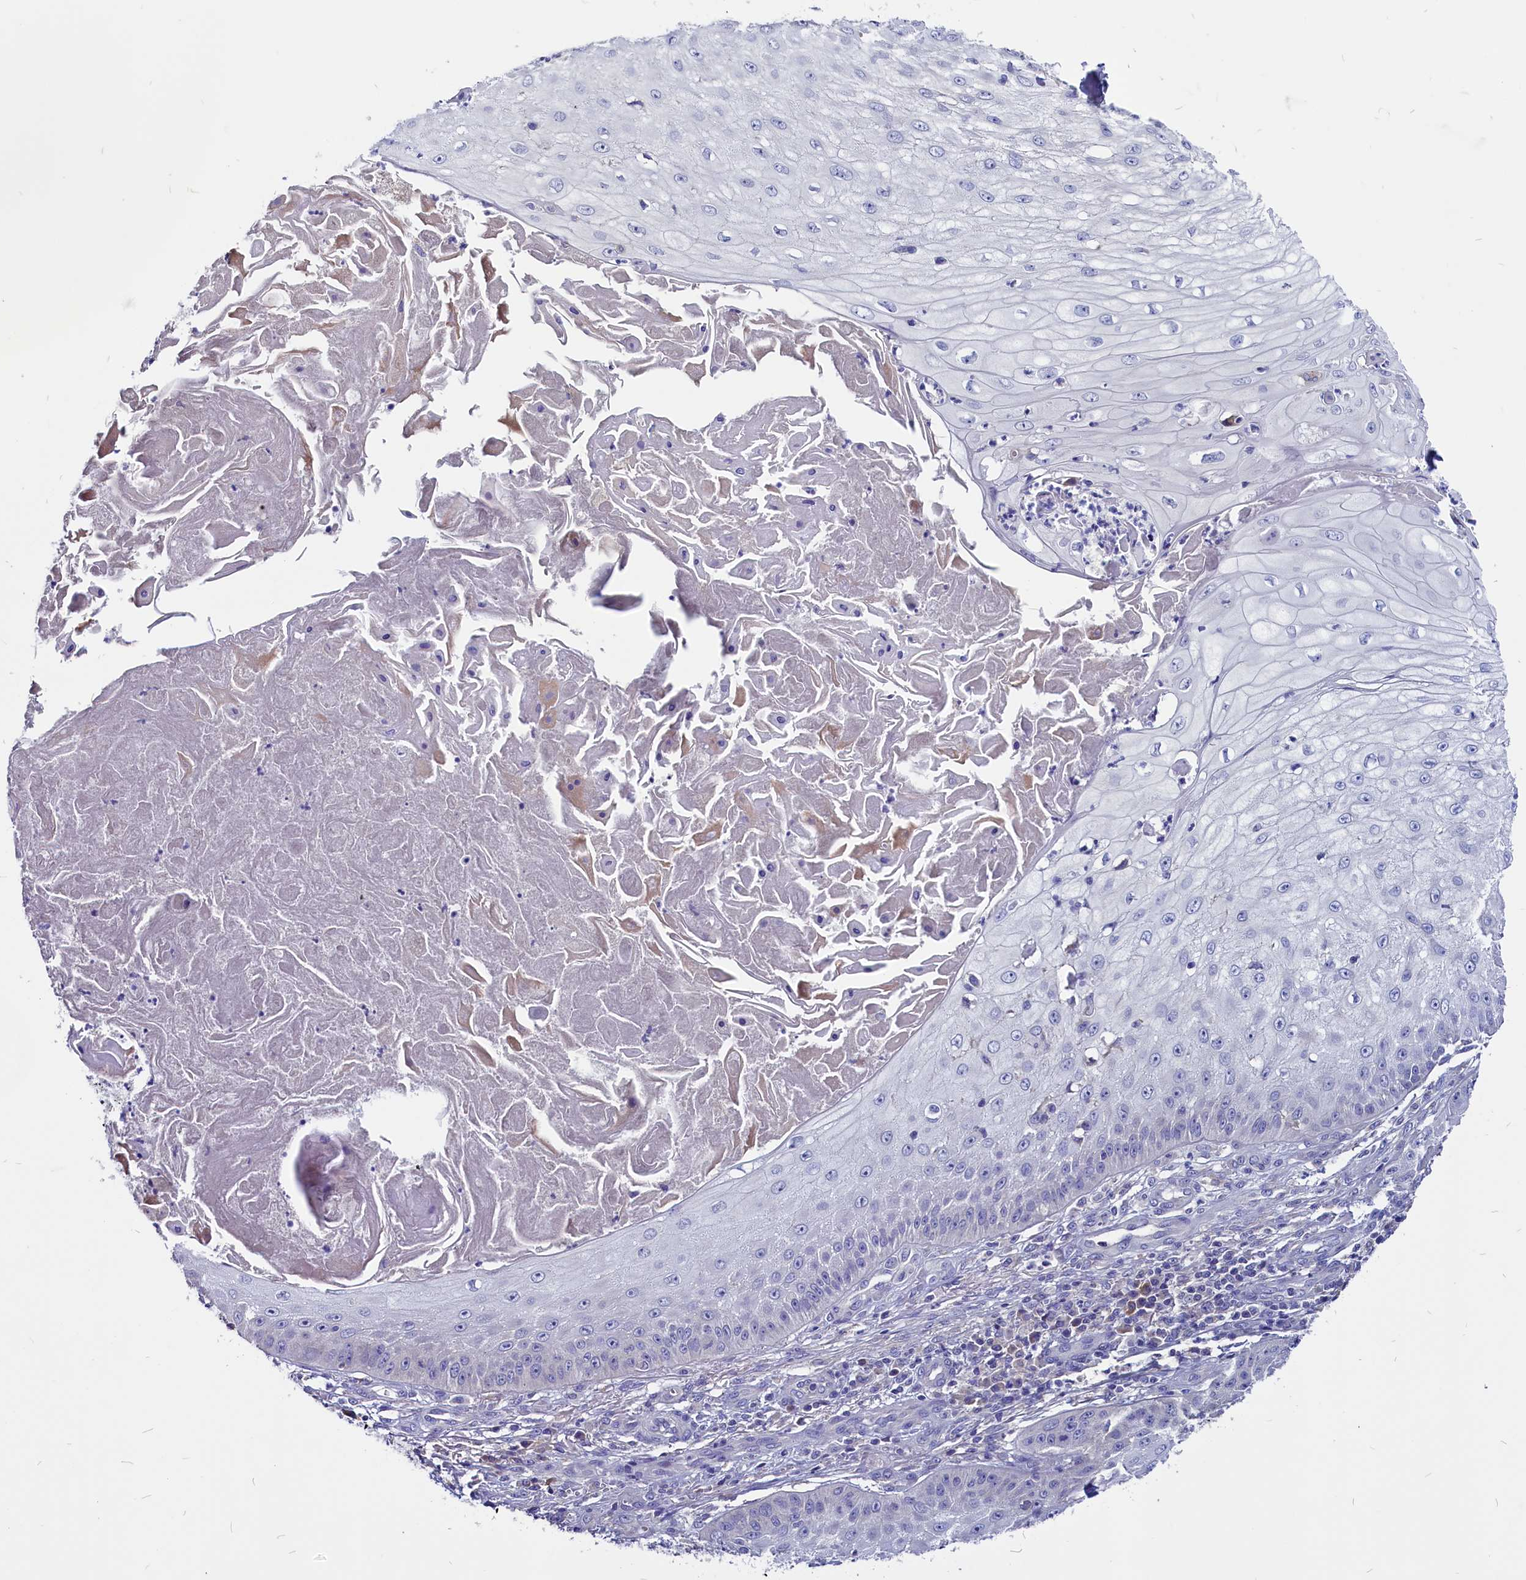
{"staining": {"intensity": "negative", "quantity": "none", "location": "none"}, "tissue": "skin cancer", "cell_type": "Tumor cells", "image_type": "cancer", "snomed": [{"axis": "morphology", "description": "Squamous cell carcinoma, NOS"}, {"axis": "topography", "description": "Skin"}], "caption": "Micrograph shows no protein expression in tumor cells of skin cancer (squamous cell carcinoma) tissue. (Stains: DAB immunohistochemistry (IHC) with hematoxylin counter stain, Microscopy: brightfield microscopy at high magnification).", "gene": "CCBE1", "patient": {"sex": "male", "age": 70}}